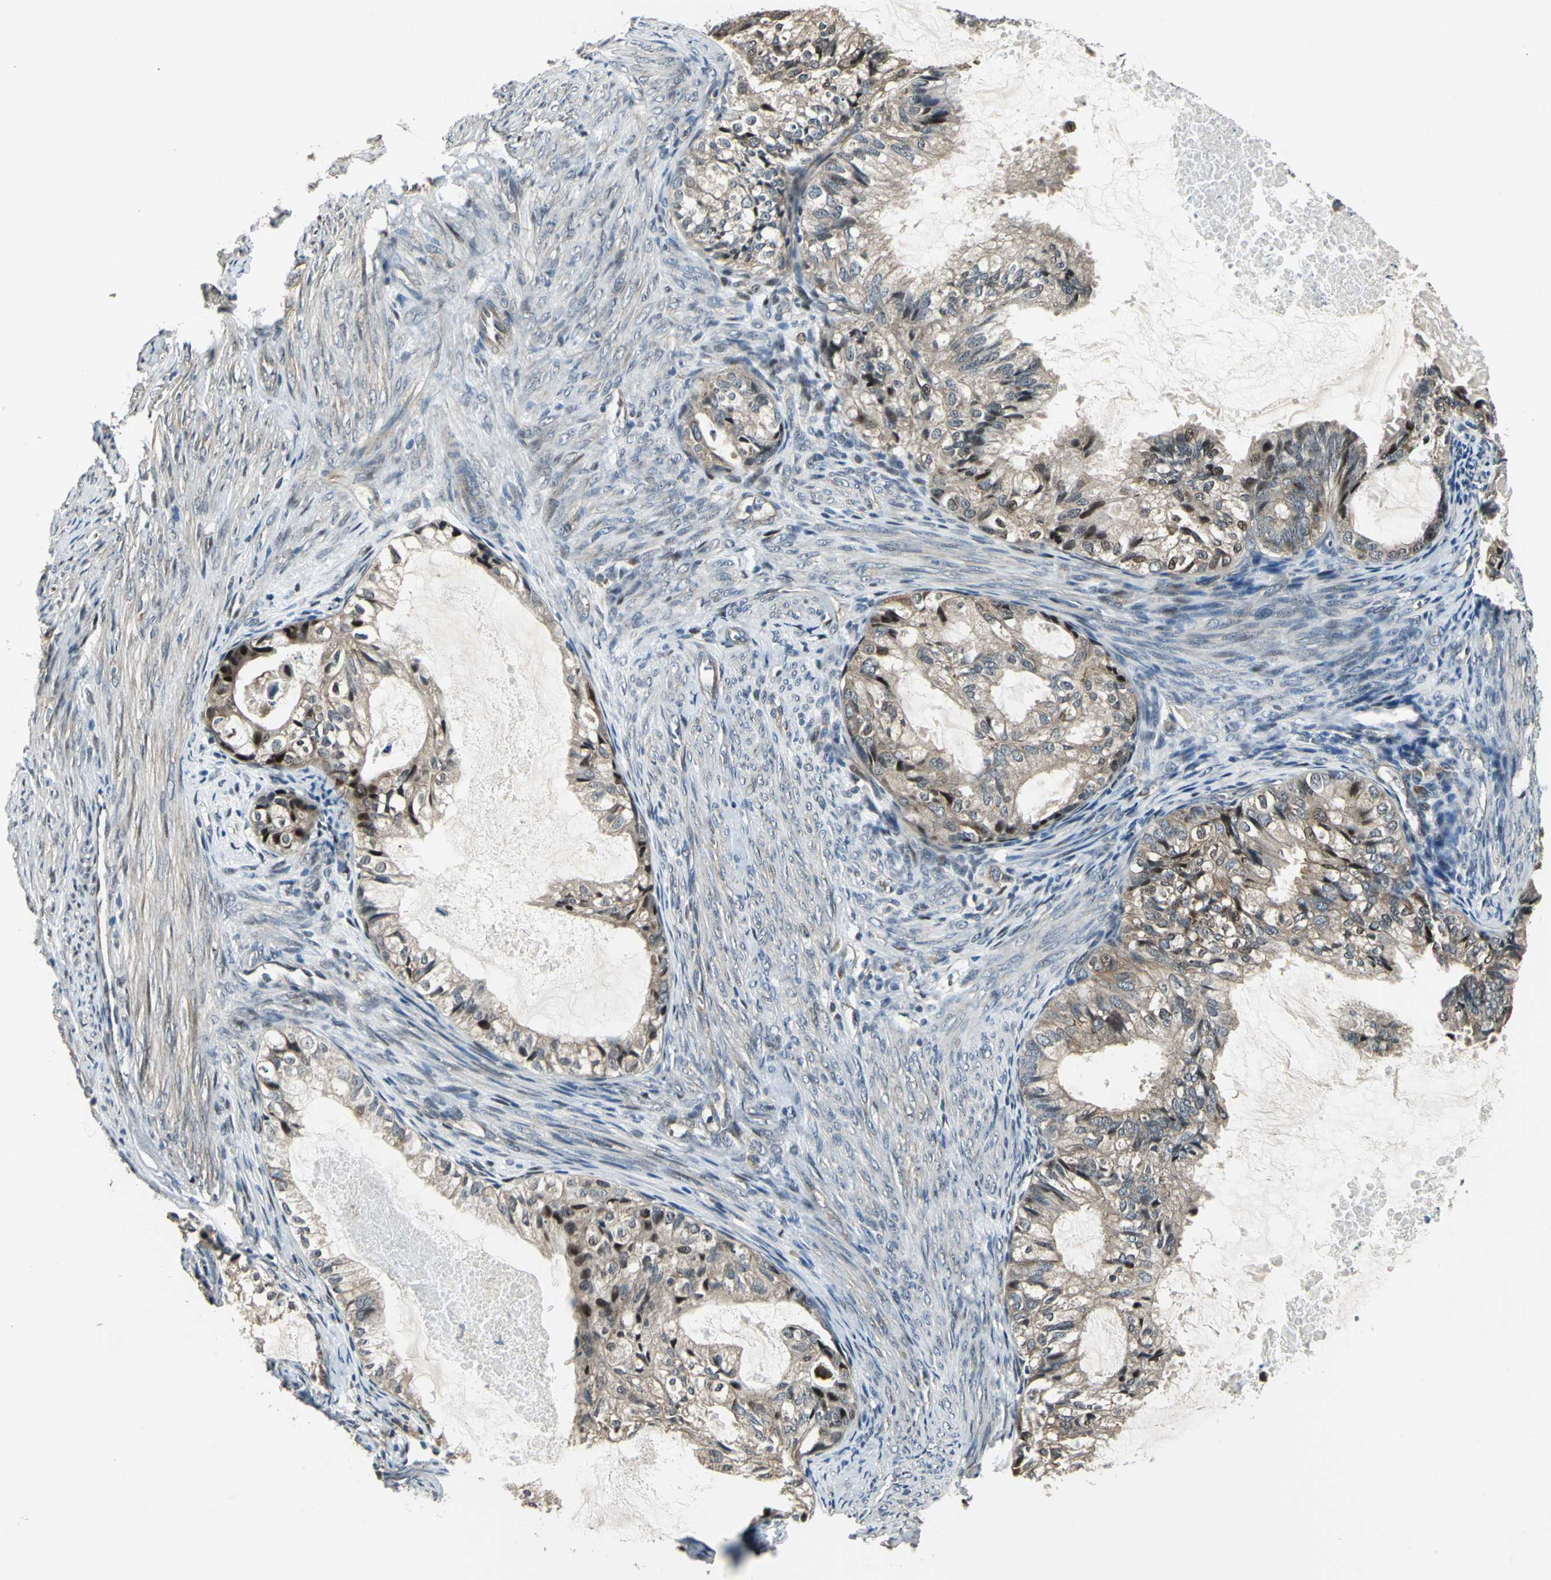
{"staining": {"intensity": "moderate", "quantity": ">75%", "location": "cytoplasmic/membranous"}, "tissue": "cervical cancer", "cell_type": "Tumor cells", "image_type": "cancer", "snomed": [{"axis": "morphology", "description": "Normal tissue, NOS"}, {"axis": "morphology", "description": "Adenocarcinoma, NOS"}, {"axis": "topography", "description": "Cervix"}, {"axis": "topography", "description": "Endometrium"}], "caption": "Cervical cancer (adenocarcinoma) tissue exhibits moderate cytoplasmic/membranous positivity in about >75% of tumor cells", "gene": "PFDN1", "patient": {"sex": "female", "age": 86}}